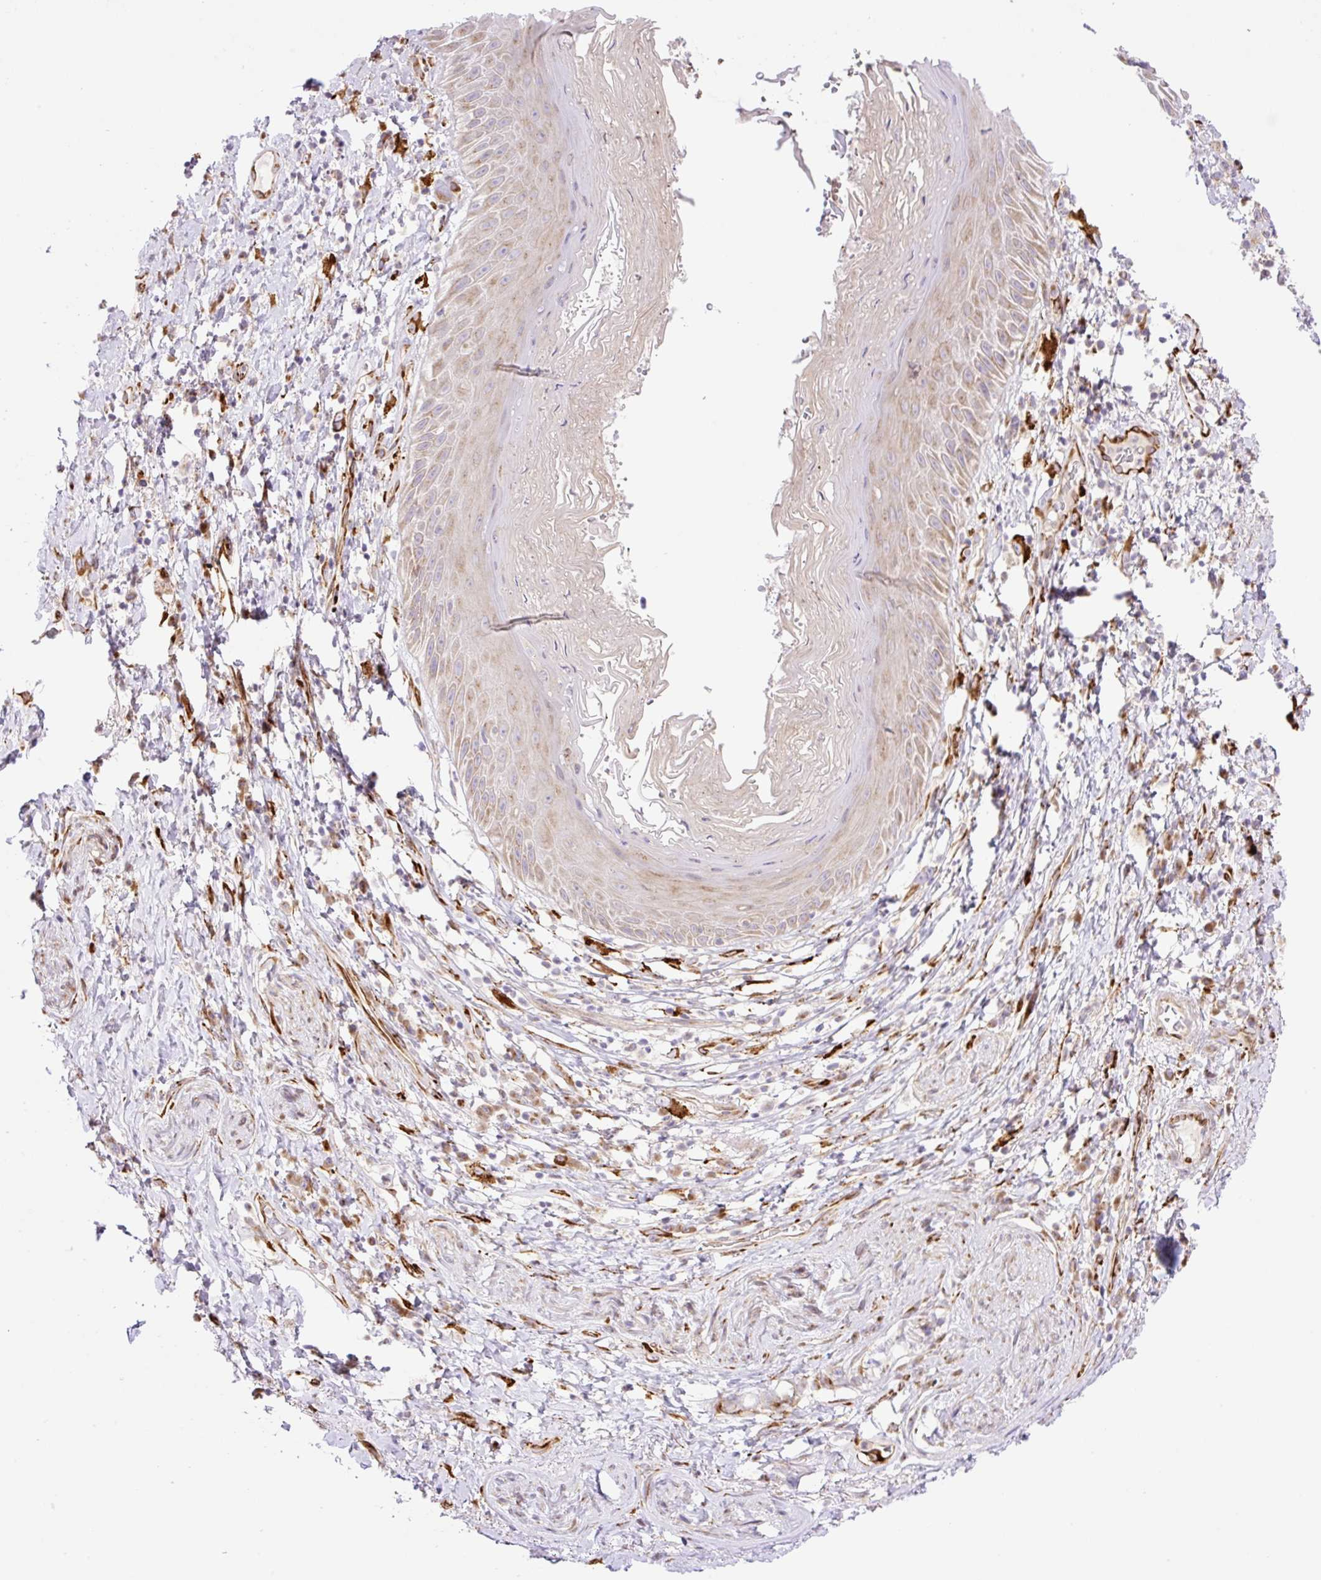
{"staining": {"intensity": "weak", "quantity": "25%-75%", "location": "cytoplasmic/membranous"}, "tissue": "skin", "cell_type": "Epidermal cells", "image_type": "normal", "snomed": [{"axis": "morphology", "description": "Normal tissue, NOS"}, {"axis": "topography", "description": "Anal"}], "caption": "This is an image of immunohistochemistry staining of normal skin, which shows weak positivity in the cytoplasmic/membranous of epidermal cells.", "gene": "RAB30", "patient": {"sex": "male", "age": 78}}